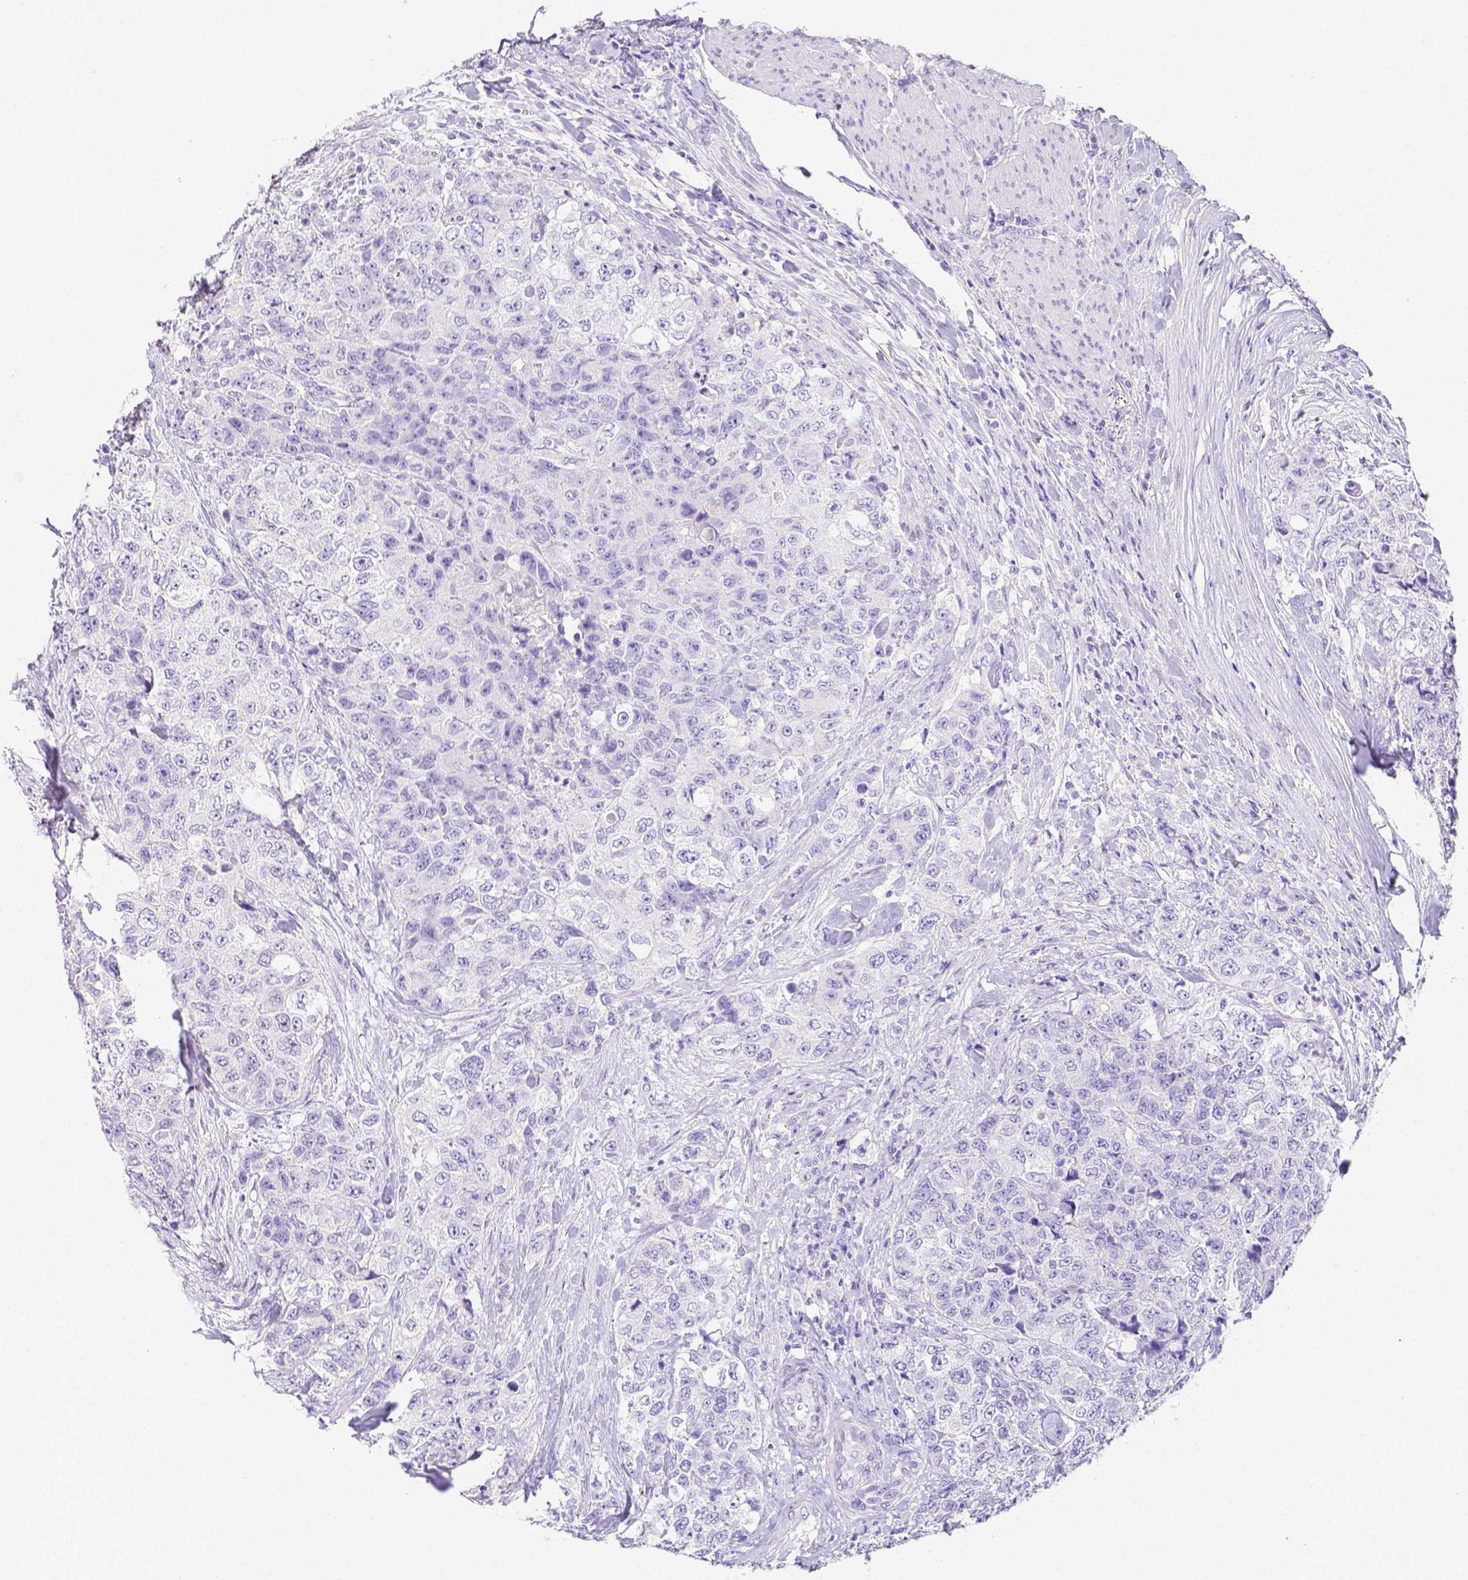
{"staining": {"intensity": "negative", "quantity": "none", "location": "none"}, "tissue": "urothelial cancer", "cell_type": "Tumor cells", "image_type": "cancer", "snomed": [{"axis": "morphology", "description": "Urothelial carcinoma, High grade"}, {"axis": "topography", "description": "Urinary bladder"}], "caption": "Tumor cells are negative for protein expression in human urothelial cancer. (Brightfield microscopy of DAB immunohistochemistry (IHC) at high magnification).", "gene": "ARHGAP36", "patient": {"sex": "female", "age": 78}}